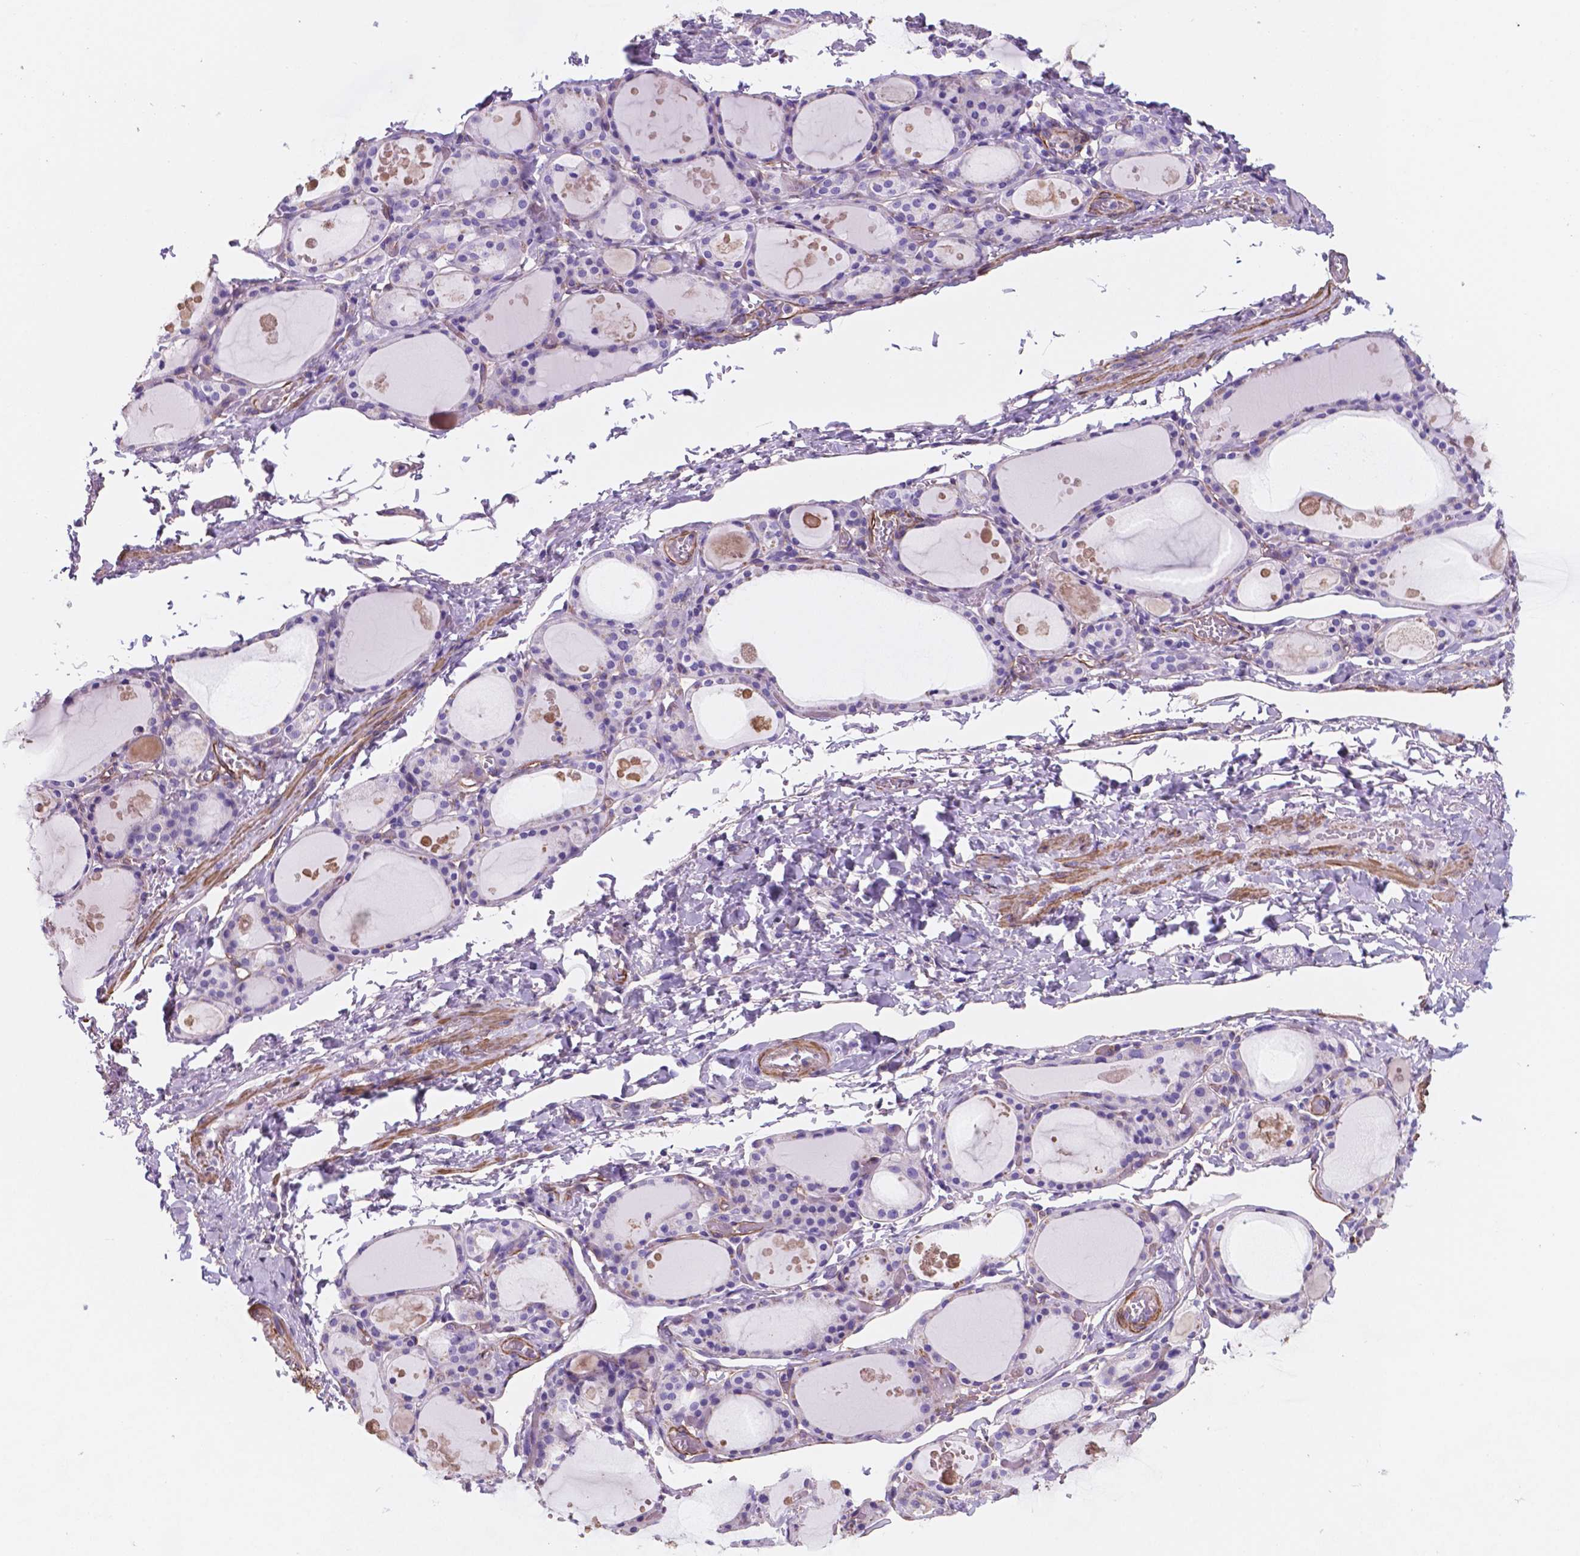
{"staining": {"intensity": "negative", "quantity": "none", "location": "none"}, "tissue": "thyroid gland", "cell_type": "Glandular cells", "image_type": "normal", "snomed": [{"axis": "morphology", "description": "Normal tissue, NOS"}, {"axis": "topography", "description": "Thyroid gland"}], "caption": "There is no significant staining in glandular cells of thyroid gland. (DAB (3,3'-diaminobenzidine) immunohistochemistry visualized using brightfield microscopy, high magnification).", "gene": "TOR2A", "patient": {"sex": "male", "age": 68}}